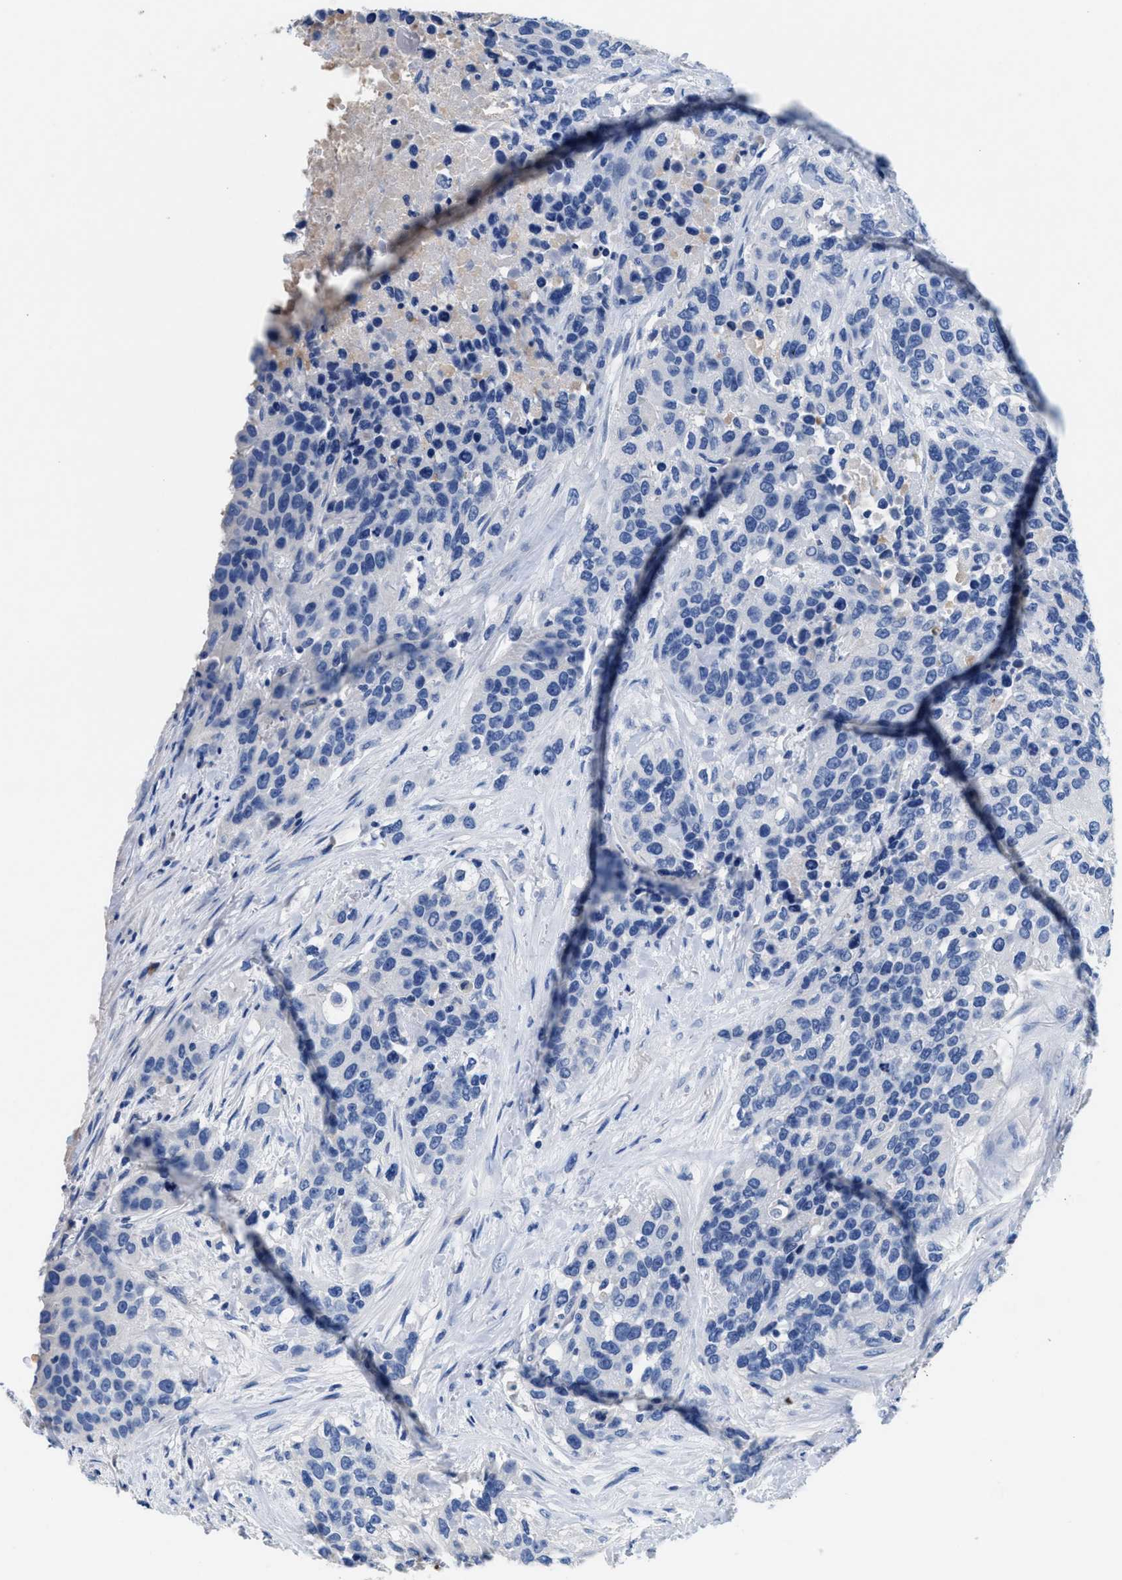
{"staining": {"intensity": "negative", "quantity": "none", "location": "none"}, "tissue": "urothelial cancer", "cell_type": "Tumor cells", "image_type": "cancer", "snomed": [{"axis": "morphology", "description": "Urothelial carcinoma, High grade"}, {"axis": "topography", "description": "Urinary bladder"}], "caption": "Micrograph shows no significant protein expression in tumor cells of urothelial carcinoma (high-grade).", "gene": "SLFN13", "patient": {"sex": "female", "age": 80}}